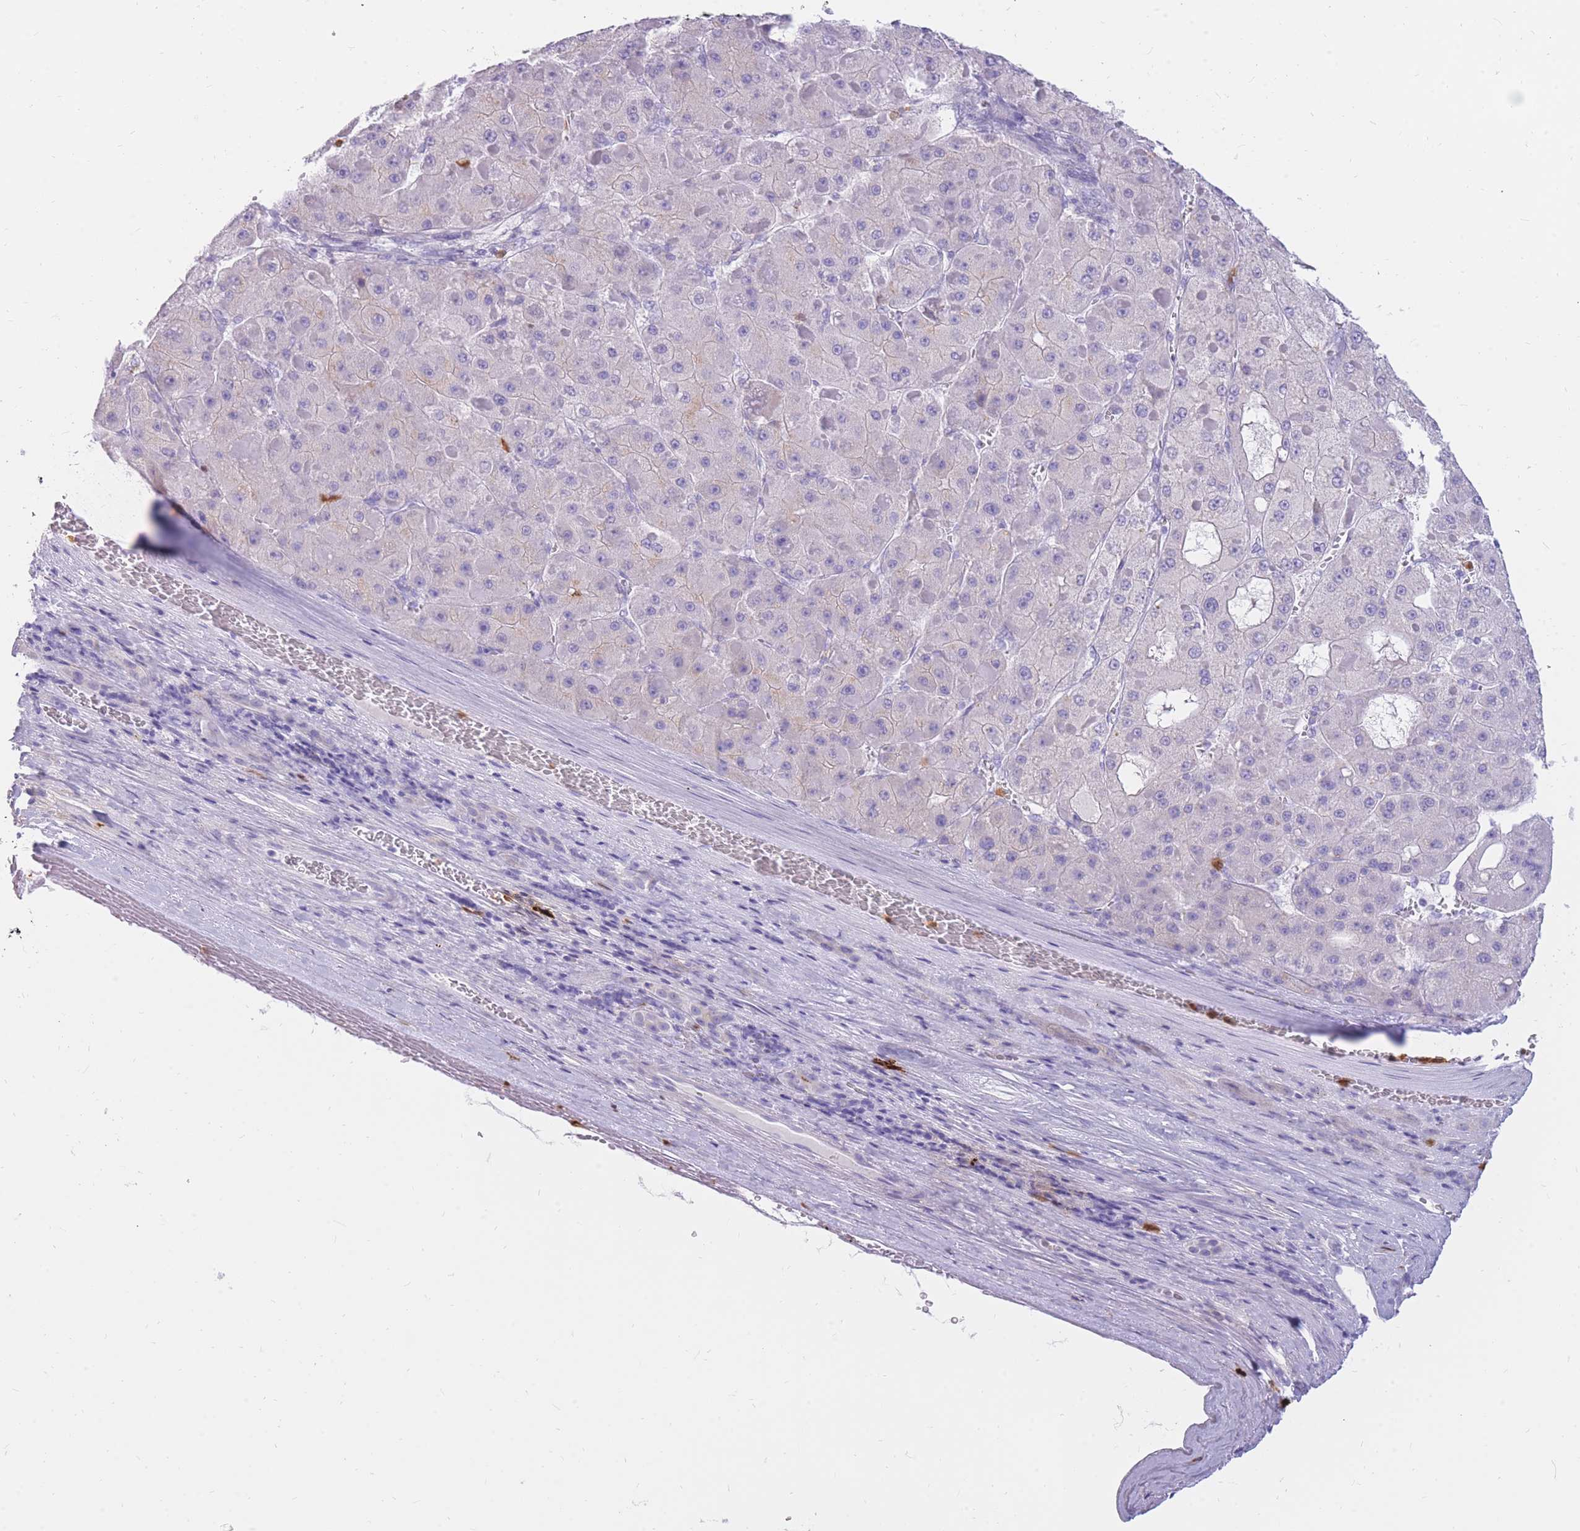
{"staining": {"intensity": "negative", "quantity": "none", "location": "none"}, "tissue": "liver cancer", "cell_type": "Tumor cells", "image_type": "cancer", "snomed": [{"axis": "morphology", "description": "Carcinoma, Hepatocellular, NOS"}, {"axis": "topography", "description": "Liver"}], "caption": "This histopathology image is of liver cancer stained with immunohistochemistry to label a protein in brown with the nuclei are counter-stained blue. There is no staining in tumor cells. (DAB (3,3'-diaminobenzidine) immunohistochemistry visualized using brightfield microscopy, high magnification).", "gene": "TPSAB1", "patient": {"sex": "female", "age": 73}}